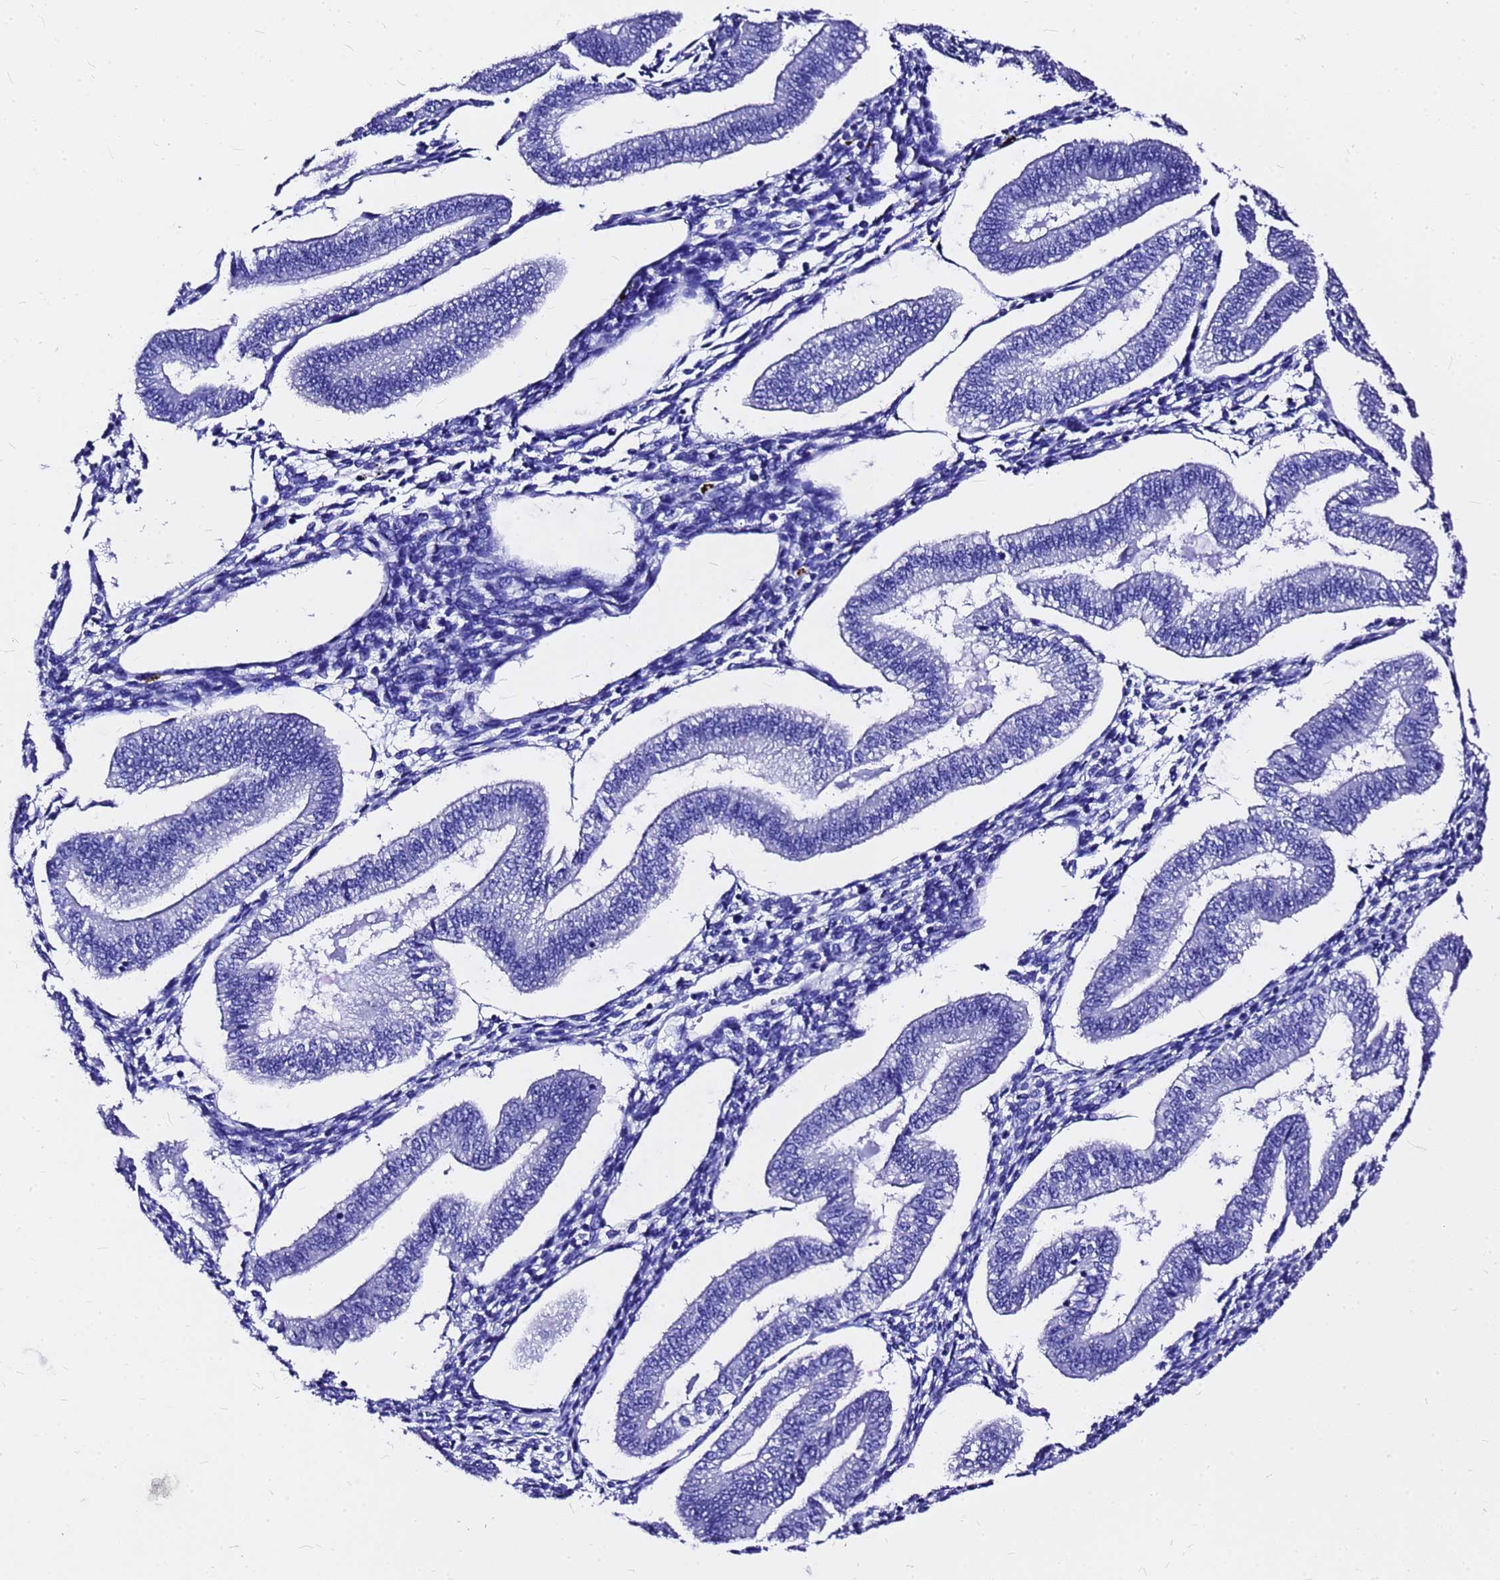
{"staining": {"intensity": "negative", "quantity": "none", "location": "none"}, "tissue": "endometrium", "cell_type": "Cells in endometrial stroma", "image_type": "normal", "snomed": [{"axis": "morphology", "description": "Normal tissue, NOS"}, {"axis": "topography", "description": "Endometrium"}], "caption": "The immunohistochemistry micrograph has no significant expression in cells in endometrial stroma of endometrium. (DAB immunohistochemistry with hematoxylin counter stain).", "gene": "HERC4", "patient": {"sex": "female", "age": 34}}